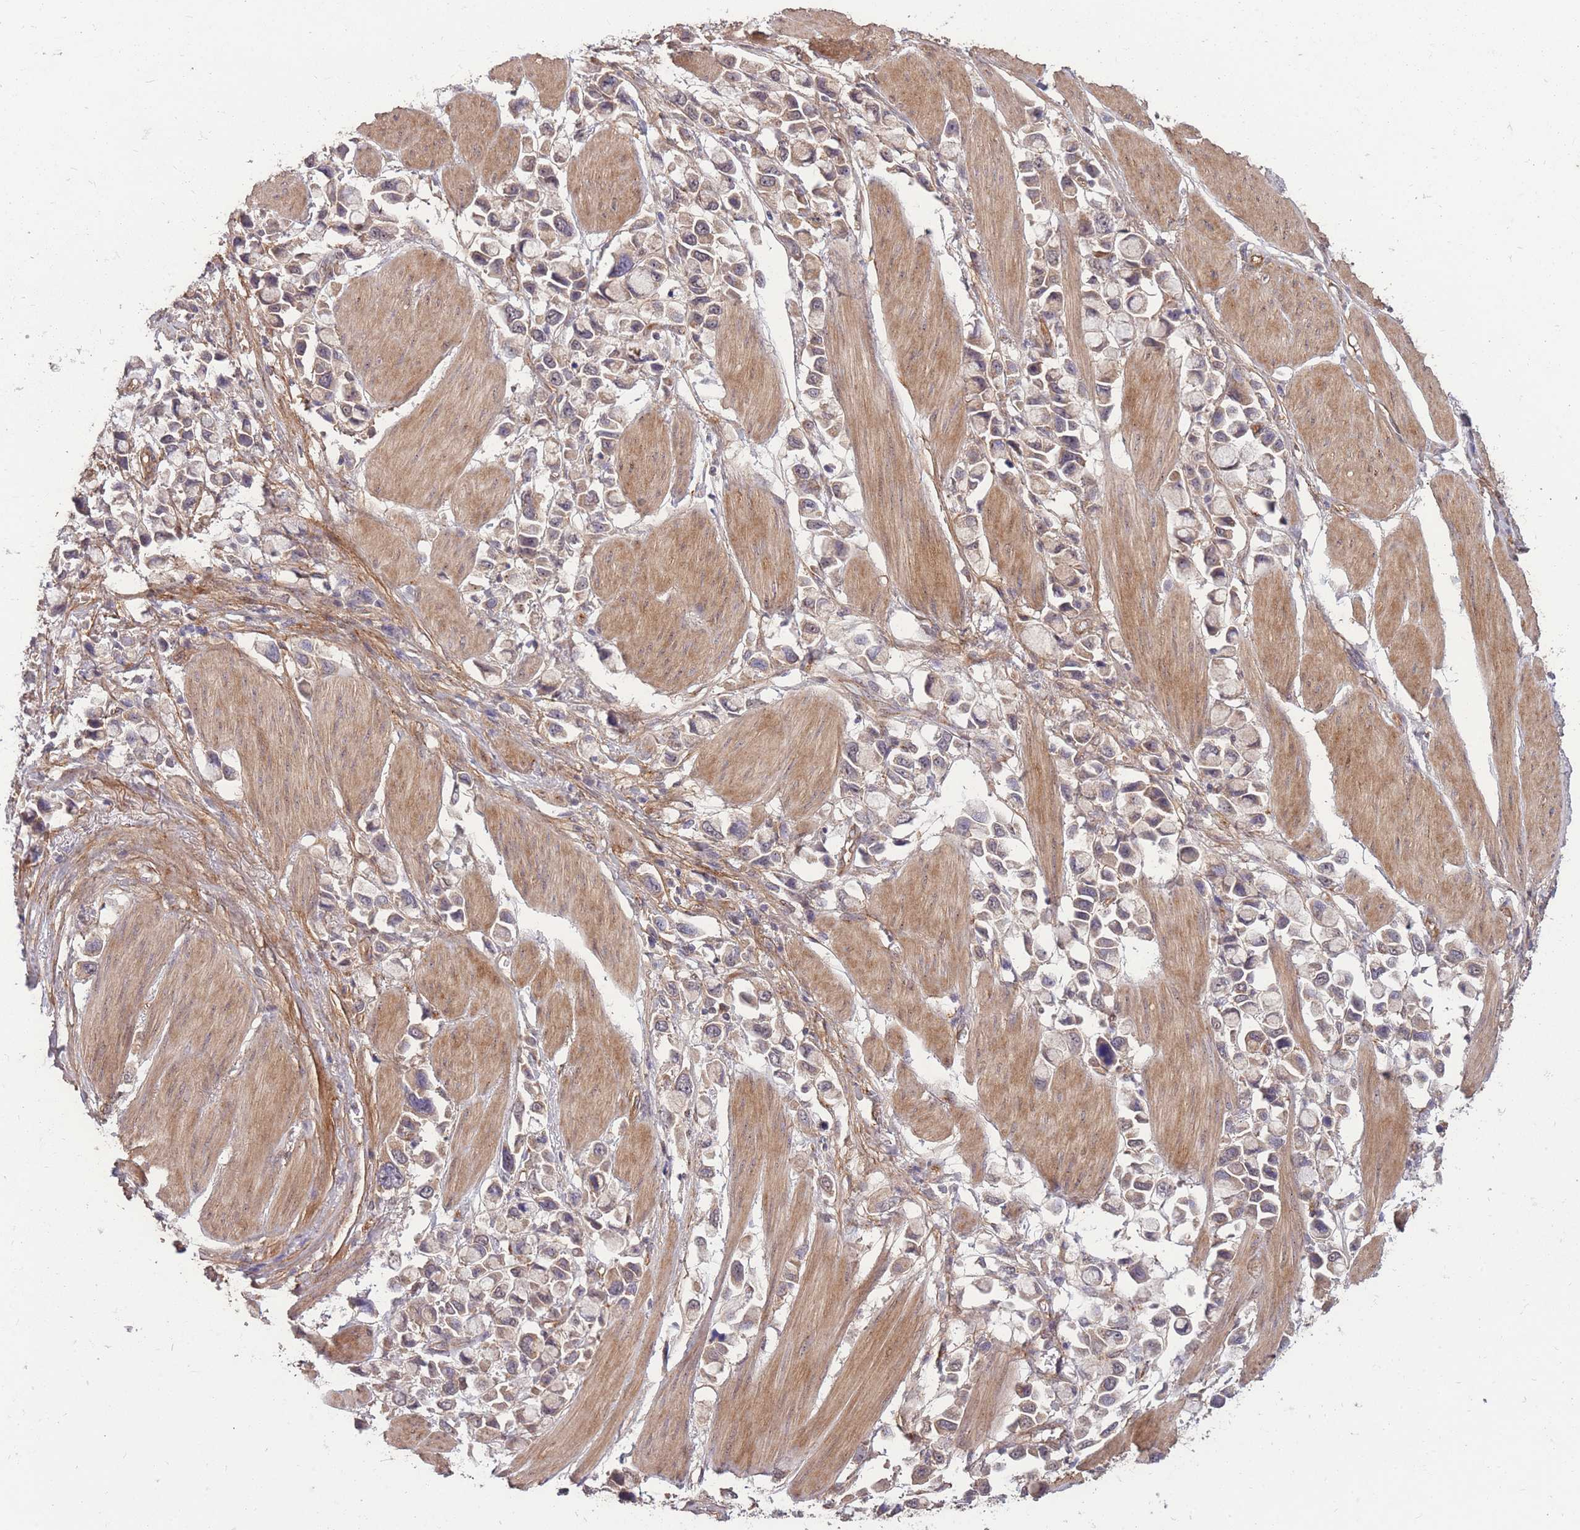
{"staining": {"intensity": "weak", "quantity": ">75%", "location": "cytoplasmic/membranous"}, "tissue": "stomach cancer", "cell_type": "Tumor cells", "image_type": "cancer", "snomed": [{"axis": "morphology", "description": "Adenocarcinoma, NOS"}, {"axis": "topography", "description": "Stomach"}], "caption": "Tumor cells exhibit low levels of weak cytoplasmic/membranous expression in about >75% of cells in stomach adenocarcinoma.", "gene": "DYNC1LI2", "patient": {"sex": "female", "age": 81}}